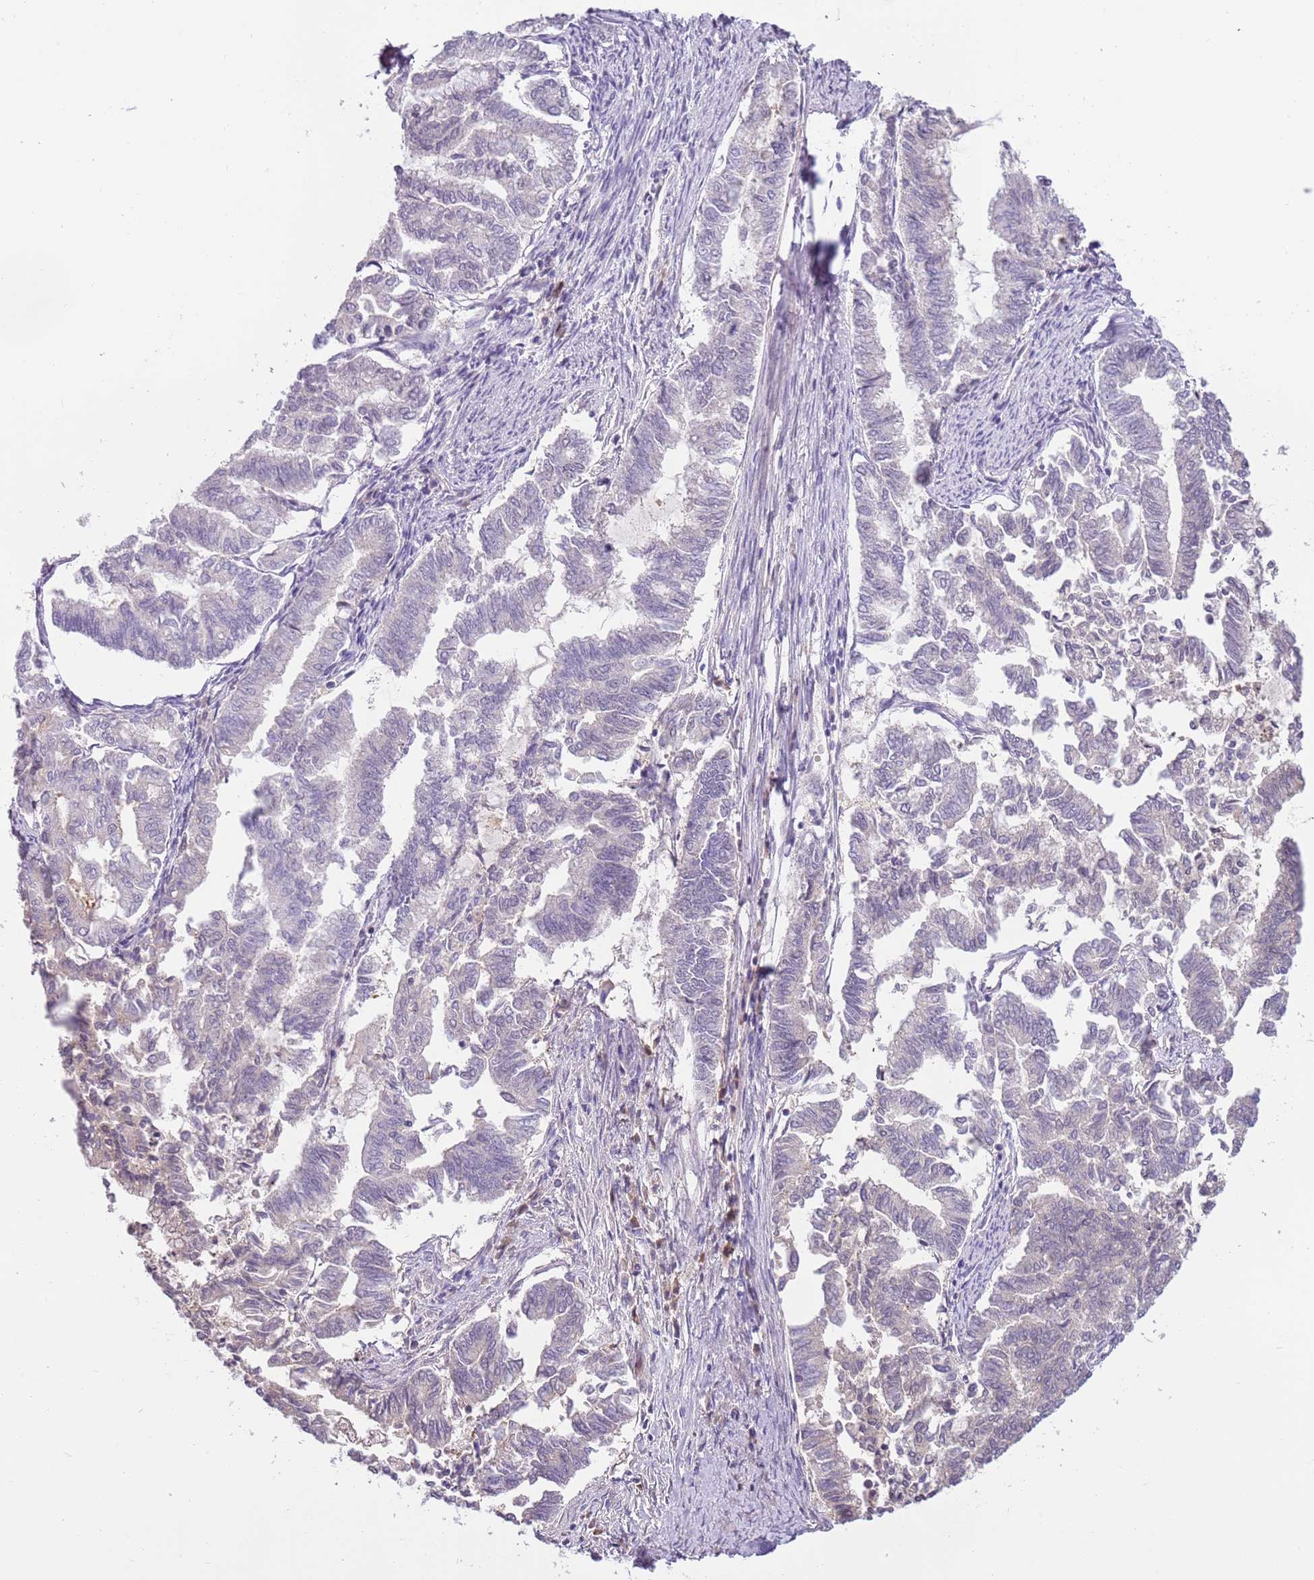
{"staining": {"intensity": "negative", "quantity": "none", "location": "none"}, "tissue": "endometrial cancer", "cell_type": "Tumor cells", "image_type": "cancer", "snomed": [{"axis": "morphology", "description": "Adenocarcinoma, NOS"}, {"axis": "topography", "description": "Endometrium"}], "caption": "Protein analysis of adenocarcinoma (endometrial) shows no significant expression in tumor cells. Brightfield microscopy of immunohistochemistry stained with DAB (3,3'-diaminobenzidine) (brown) and hematoxylin (blue), captured at high magnification.", "gene": "ARHGAP5", "patient": {"sex": "female", "age": 79}}